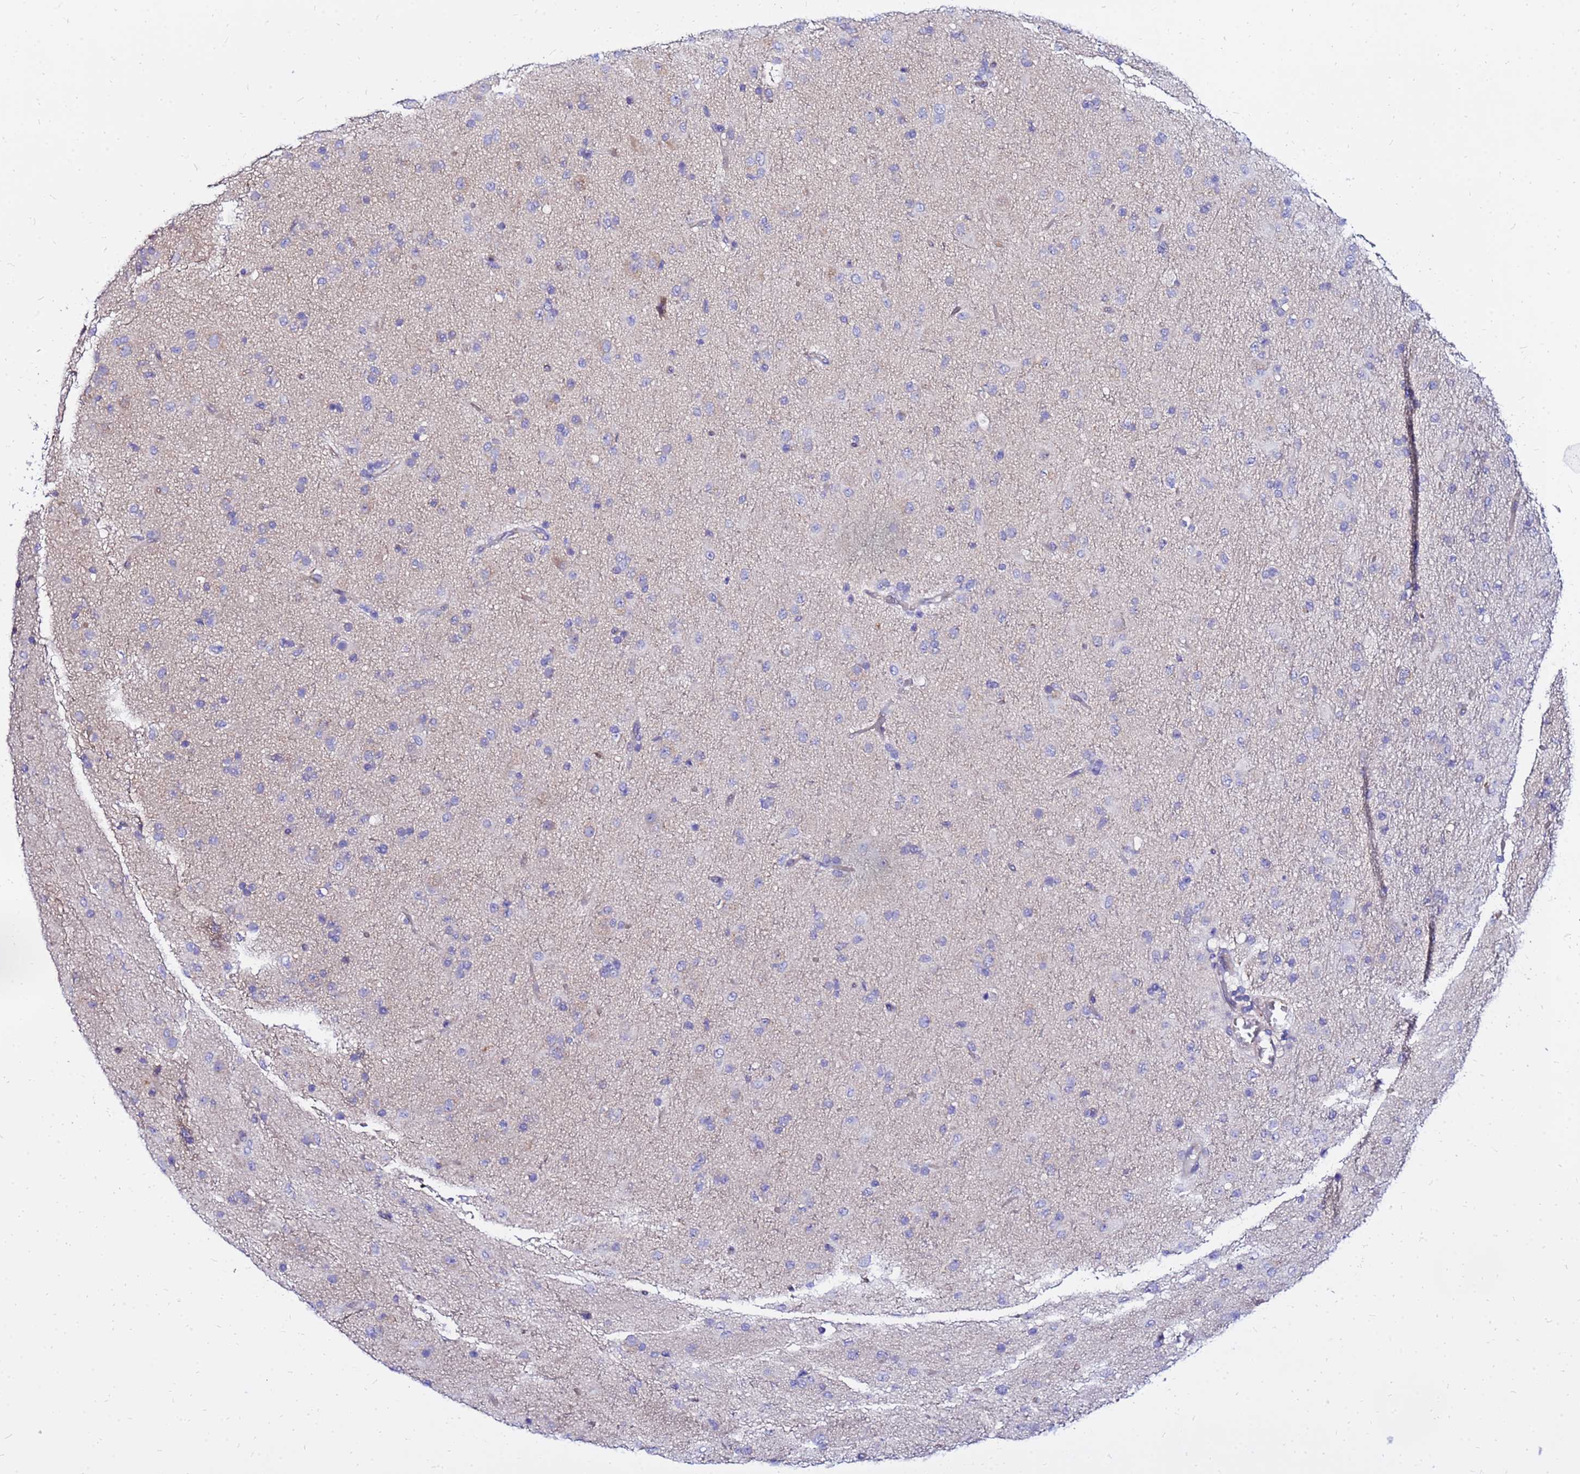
{"staining": {"intensity": "negative", "quantity": "none", "location": "none"}, "tissue": "glioma", "cell_type": "Tumor cells", "image_type": "cancer", "snomed": [{"axis": "morphology", "description": "Glioma, malignant, Low grade"}, {"axis": "topography", "description": "Brain"}], "caption": "Tumor cells are negative for protein expression in human low-grade glioma (malignant). The staining was performed using DAB (3,3'-diaminobenzidine) to visualize the protein expression in brown, while the nuclei were stained in blue with hematoxylin (Magnification: 20x).", "gene": "HERC5", "patient": {"sex": "male", "age": 65}}